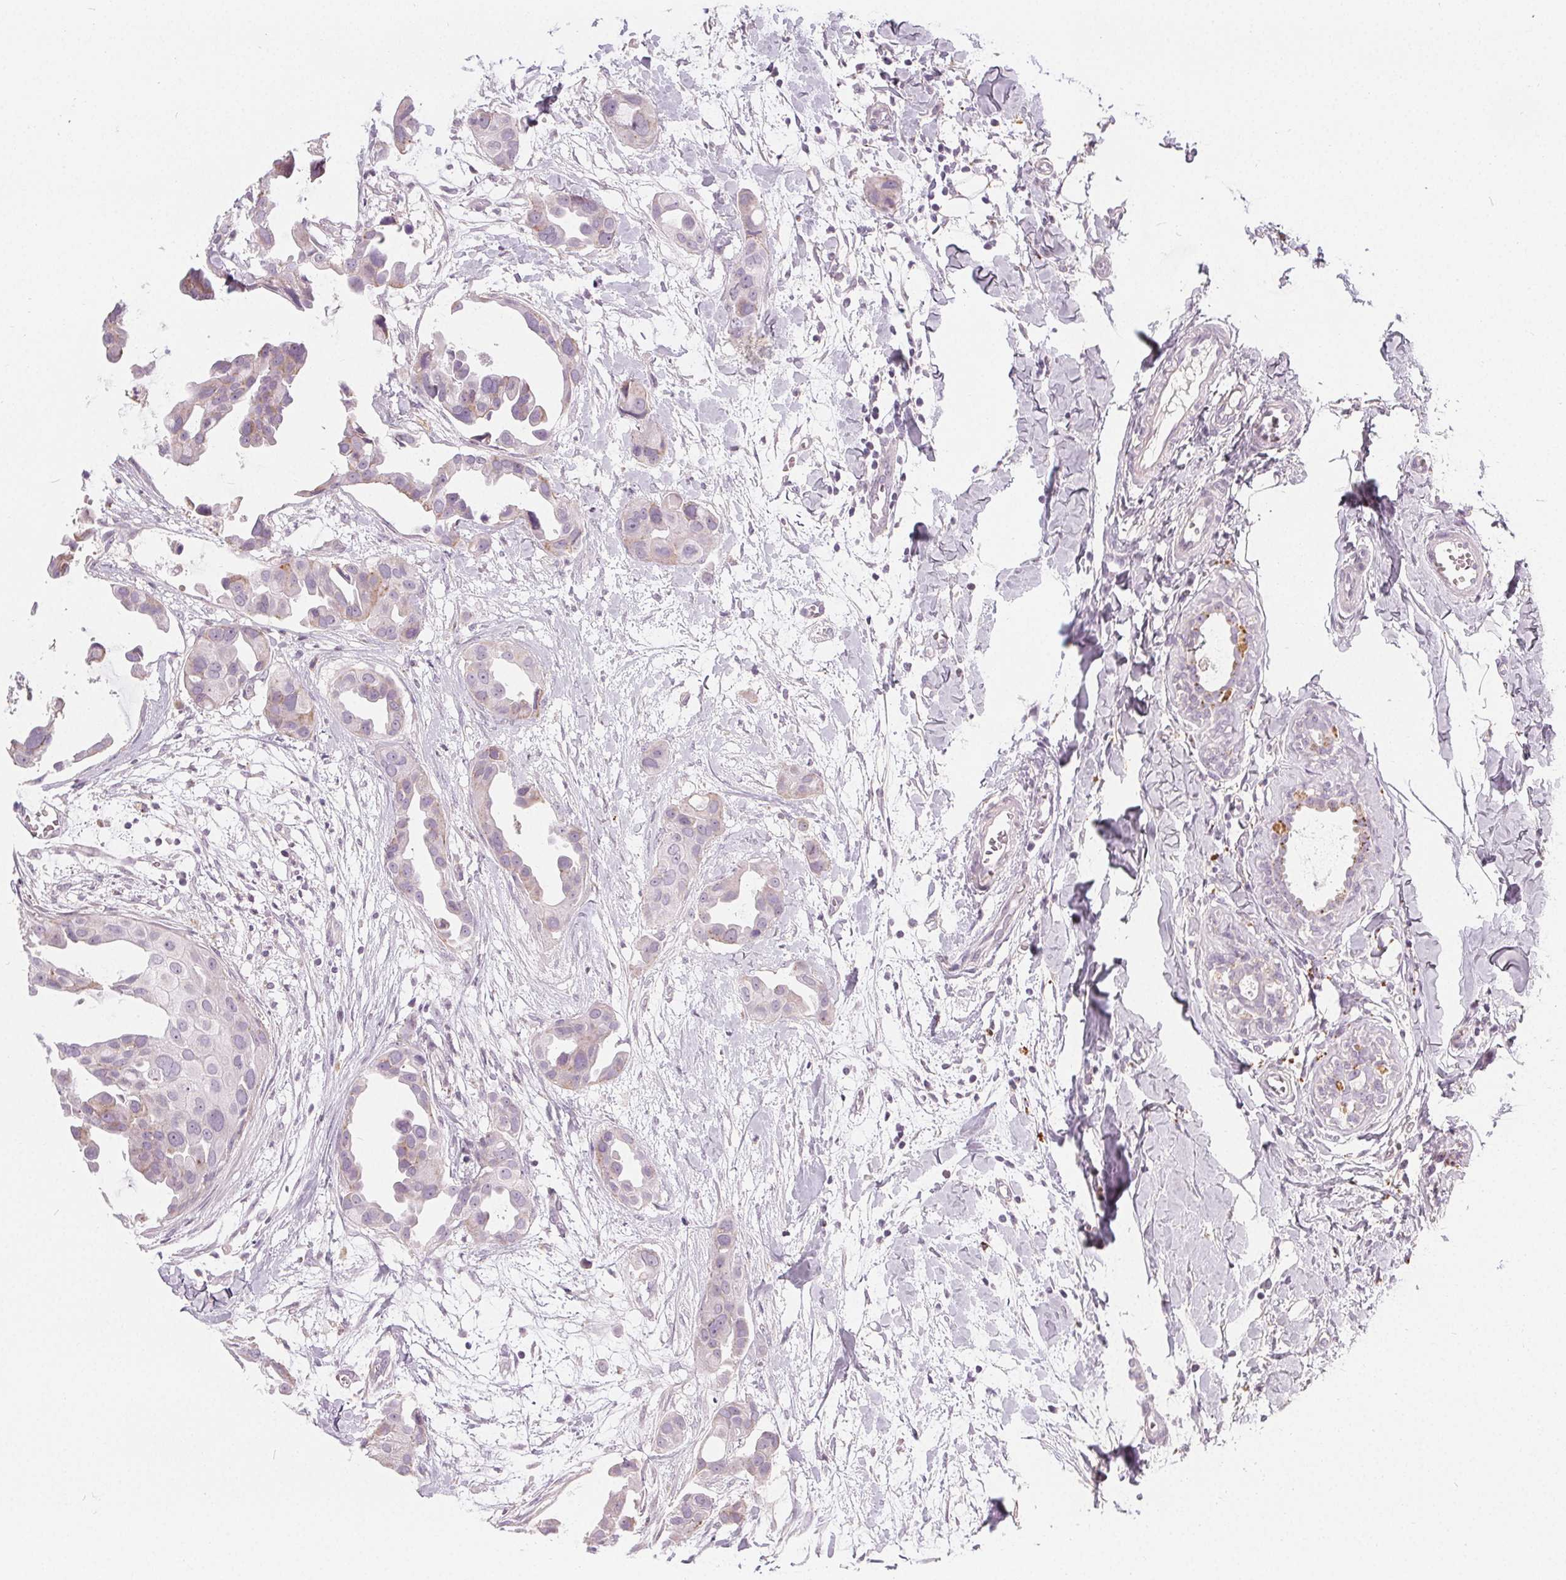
{"staining": {"intensity": "weak", "quantity": "<25%", "location": "cytoplasmic/membranous"}, "tissue": "breast cancer", "cell_type": "Tumor cells", "image_type": "cancer", "snomed": [{"axis": "morphology", "description": "Duct carcinoma"}, {"axis": "topography", "description": "Breast"}], "caption": "This is an immunohistochemistry (IHC) image of breast cancer (invasive ductal carcinoma). There is no staining in tumor cells.", "gene": "HOPX", "patient": {"sex": "female", "age": 38}}